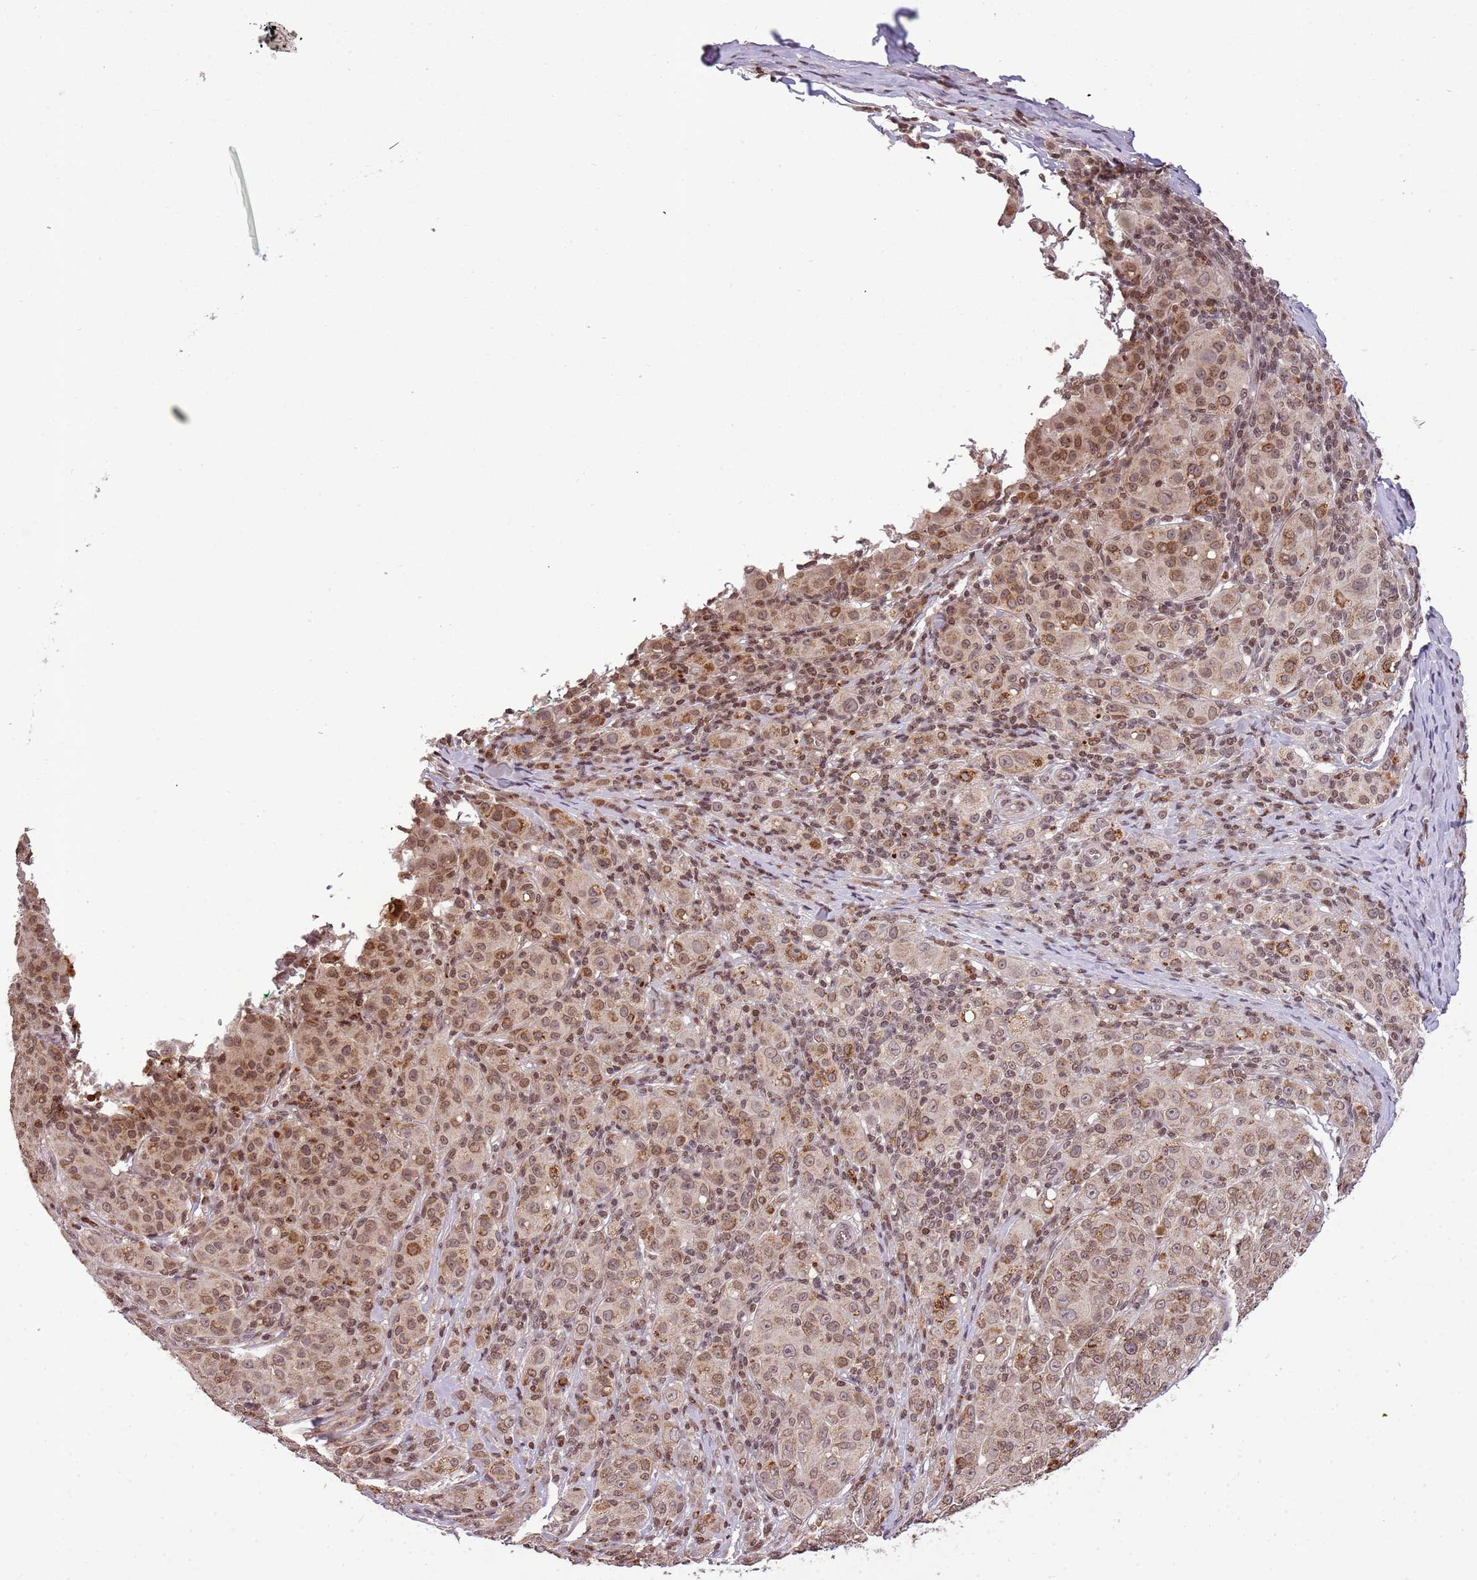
{"staining": {"intensity": "moderate", "quantity": ">75%", "location": "cytoplasmic/membranous,nuclear"}, "tissue": "melanoma", "cell_type": "Tumor cells", "image_type": "cancer", "snomed": [{"axis": "morphology", "description": "Malignant melanoma, NOS"}, {"axis": "topography", "description": "Skin"}], "caption": "Melanoma was stained to show a protein in brown. There is medium levels of moderate cytoplasmic/membranous and nuclear expression in about >75% of tumor cells.", "gene": "SAMSN1", "patient": {"sex": "female", "age": 52}}